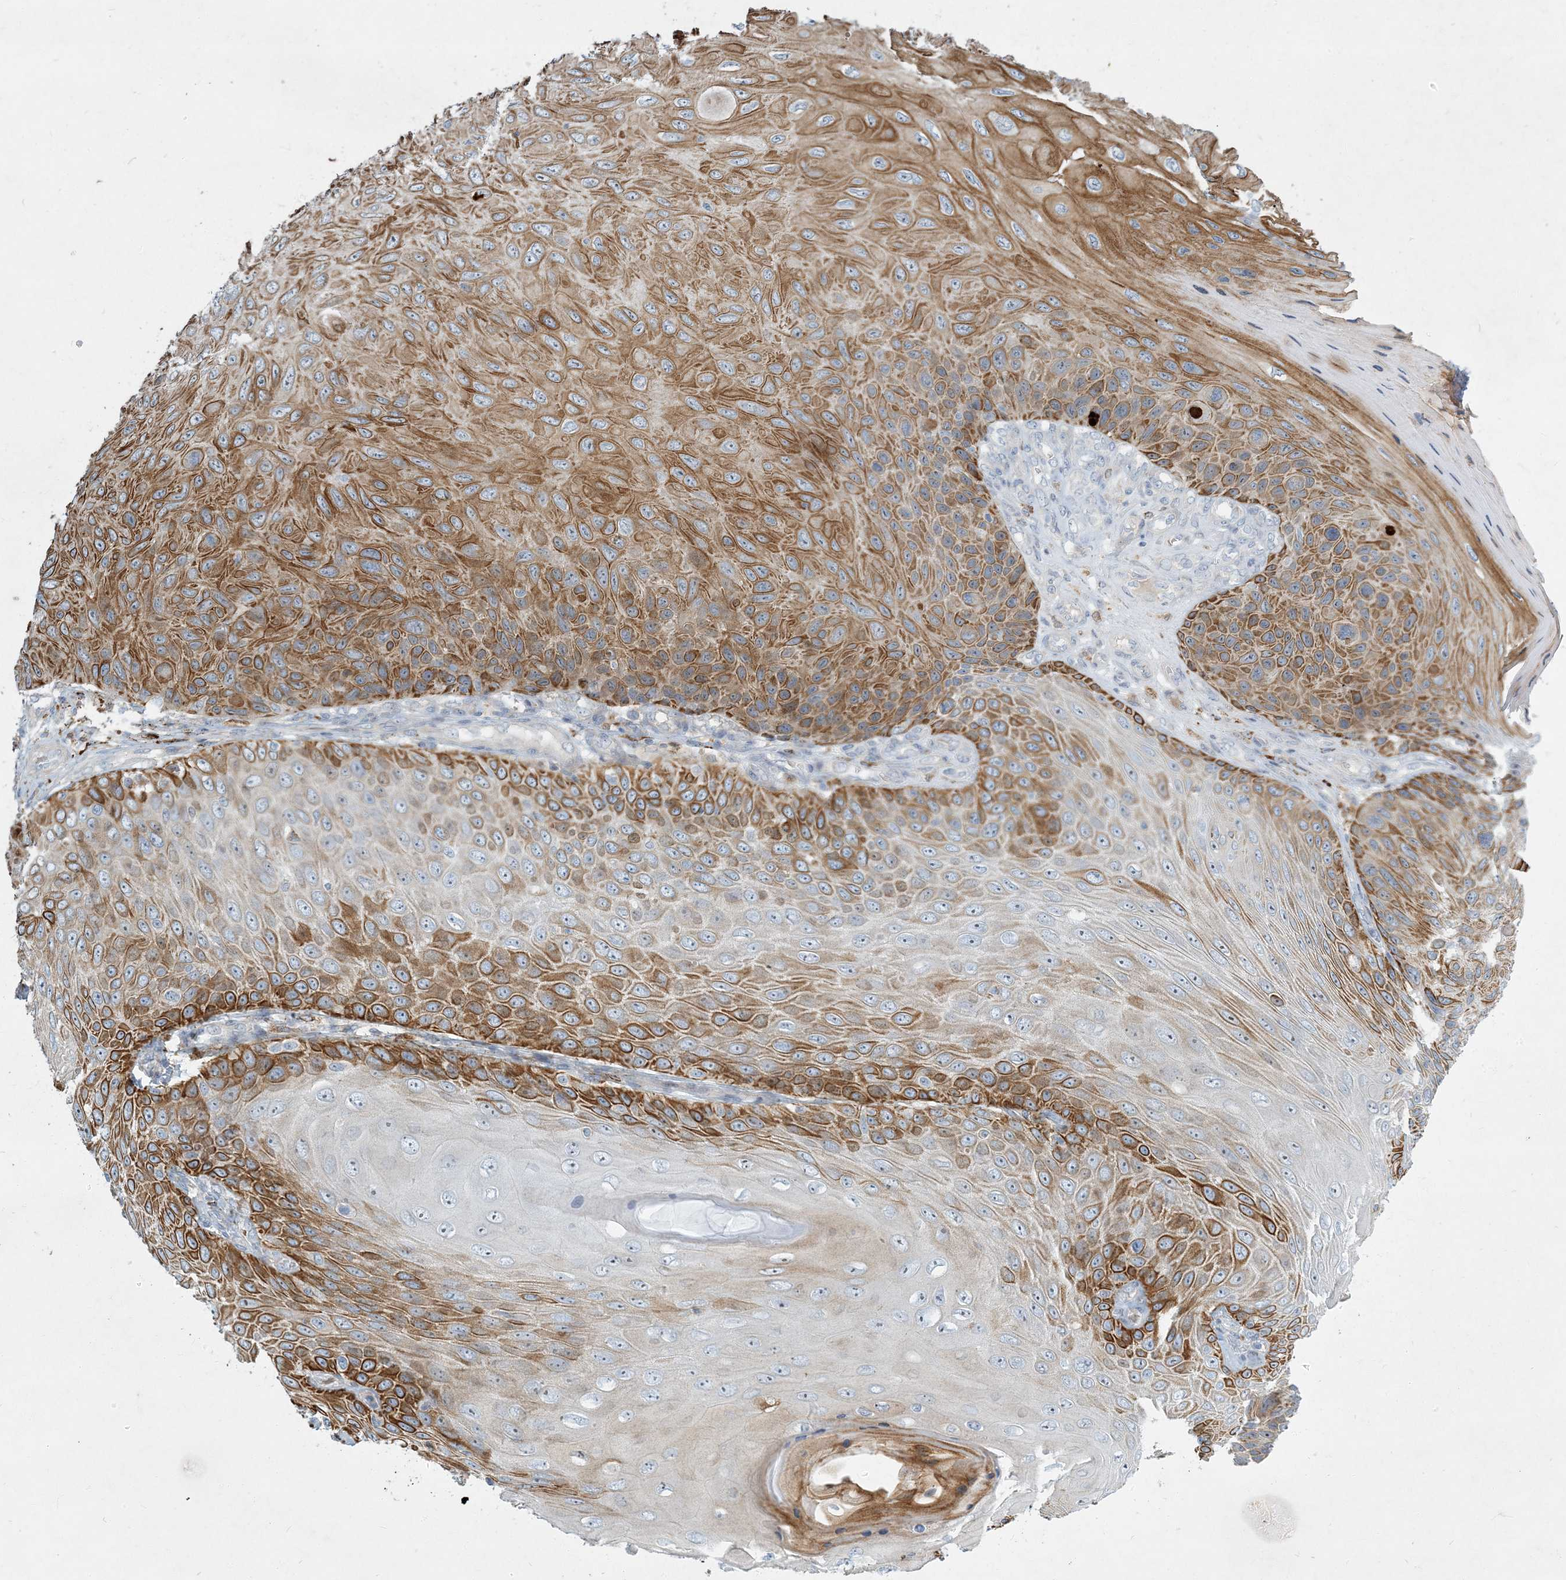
{"staining": {"intensity": "moderate", "quantity": ">75%", "location": "cytoplasmic/membranous"}, "tissue": "skin cancer", "cell_type": "Tumor cells", "image_type": "cancer", "snomed": [{"axis": "morphology", "description": "Squamous cell carcinoma, NOS"}, {"axis": "topography", "description": "Skin"}], "caption": "IHC (DAB) staining of squamous cell carcinoma (skin) shows moderate cytoplasmic/membranous protein expression in about >75% of tumor cells.", "gene": "LTN1", "patient": {"sex": "female", "age": 88}}